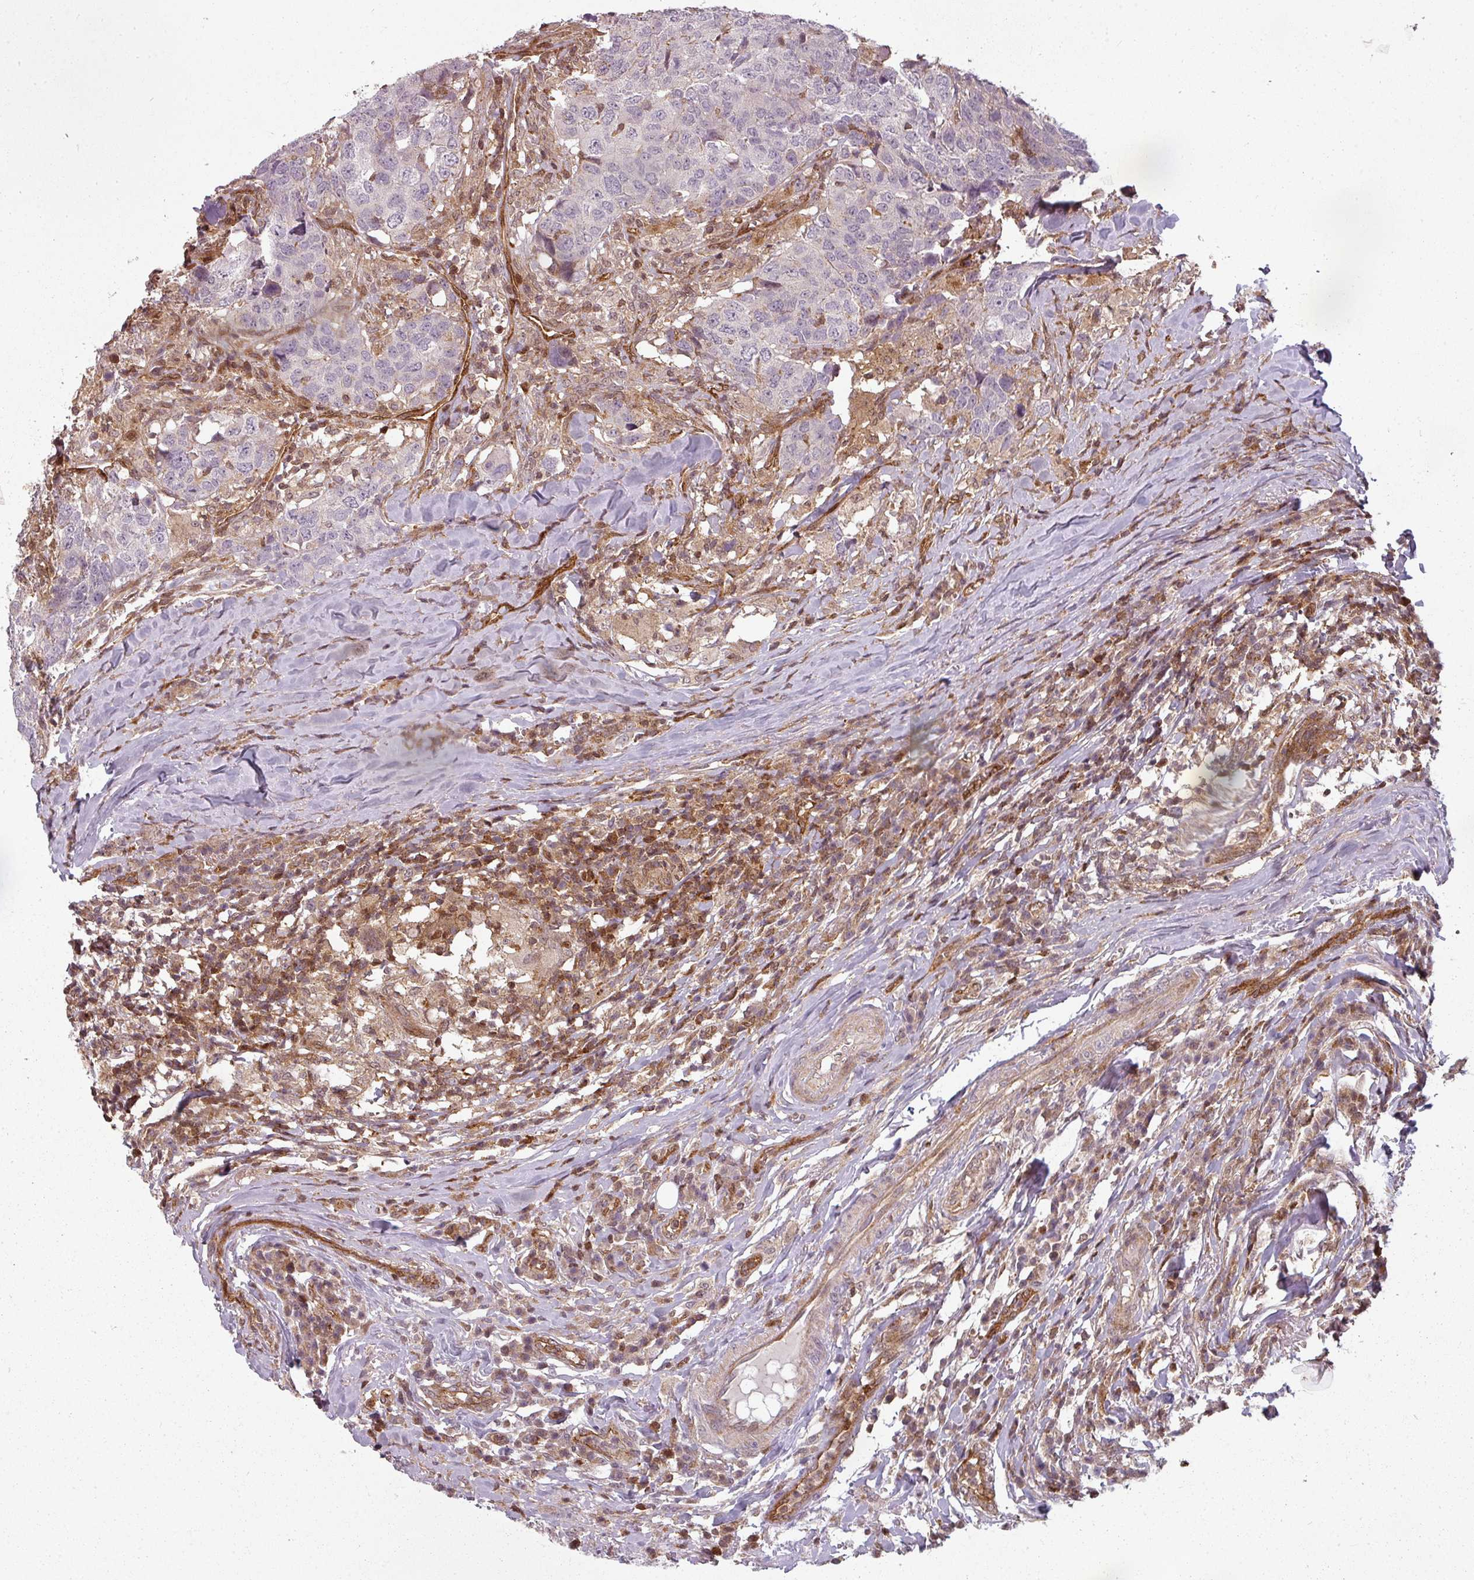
{"staining": {"intensity": "negative", "quantity": "none", "location": "none"}, "tissue": "head and neck cancer", "cell_type": "Tumor cells", "image_type": "cancer", "snomed": [{"axis": "morphology", "description": "Normal tissue, NOS"}, {"axis": "morphology", "description": "Squamous cell carcinoma, NOS"}, {"axis": "topography", "description": "Skeletal muscle"}, {"axis": "topography", "description": "Vascular tissue"}, {"axis": "topography", "description": "Peripheral nerve tissue"}, {"axis": "topography", "description": "Head-Neck"}], "caption": "Head and neck cancer (squamous cell carcinoma) stained for a protein using immunohistochemistry reveals no positivity tumor cells.", "gene": "CLIC1", "patient": {"sex": "male", "age": 66}}